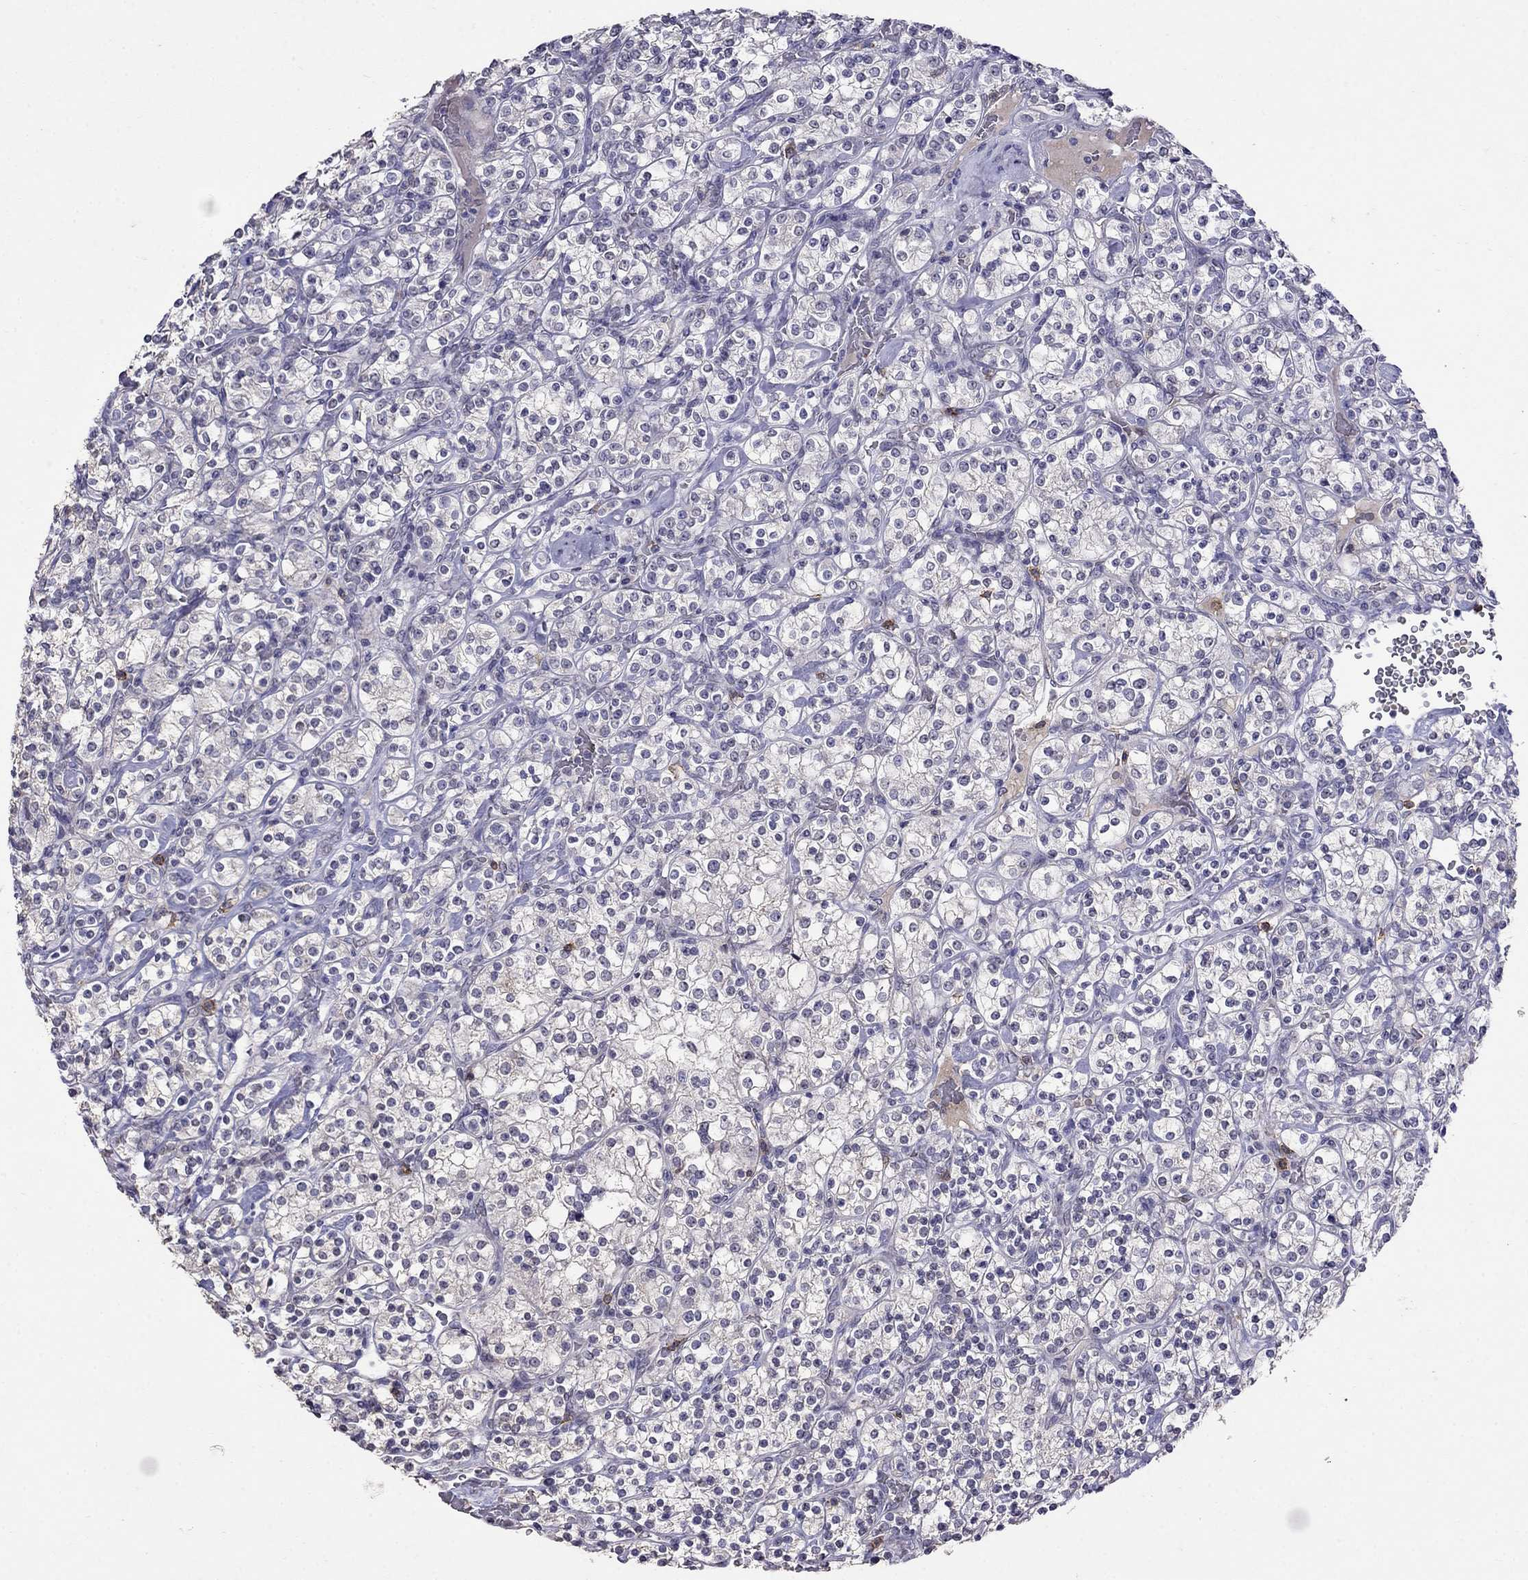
{"staining": {"intensity": "negative", "quantity": "none", "location": "none"}, "tissue": "renal cancer", "cell_type": "Tumor cells", "image_type": "cancer", "snomed": [{"axis": "morphology", "description": "Adenocarcinoma, NOS"}, {"axis": "topography", "description": "Kidney"}], "caption": "High magnification brightfield microscopy of renal cancer (adenocarcinoma) stained with DAB (brown) and counterstained with hematoxylin (blue): tumor cells show no significant positivity.", "gene": "CD8B", "patient": {"sex": "male", "age": 77}}